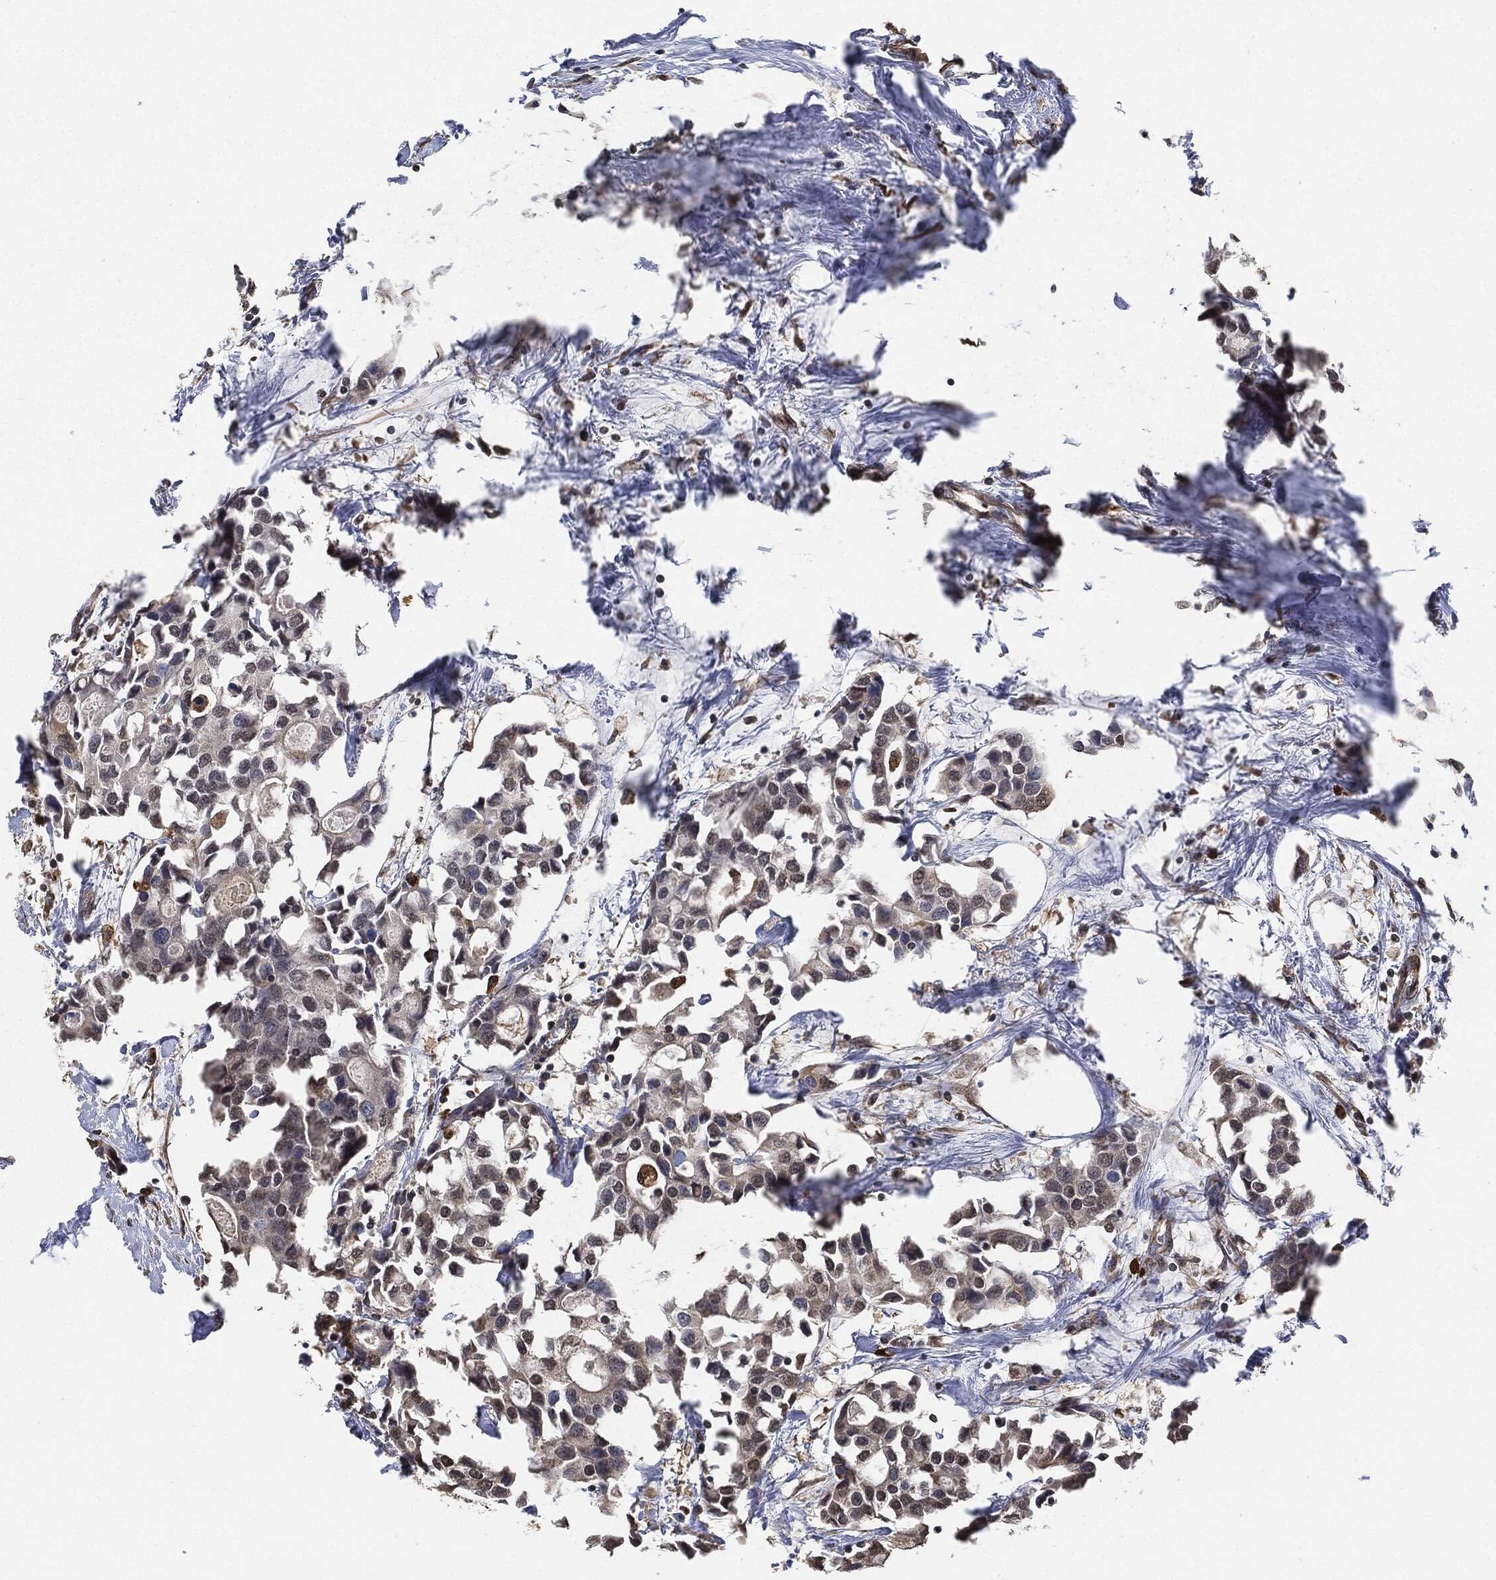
{"staining": {"intensity": "negative", "quantity": "none", "location": "none"}, "tissue": "breast cancer", "cell_type": "Tumor cells", "image_type": "cancer", "snomed": [{"axis": "morphology", "description": "Duct carcinoma"}, {"axis": "topography", "description": "Breast"}], "caption": "Histopathology image shows no significant protein positivity in tumor cells of infiltrating ductal carcinoma (breast).", "gene": "S100A9", "patient": {"sex": "female", "age": 83}}